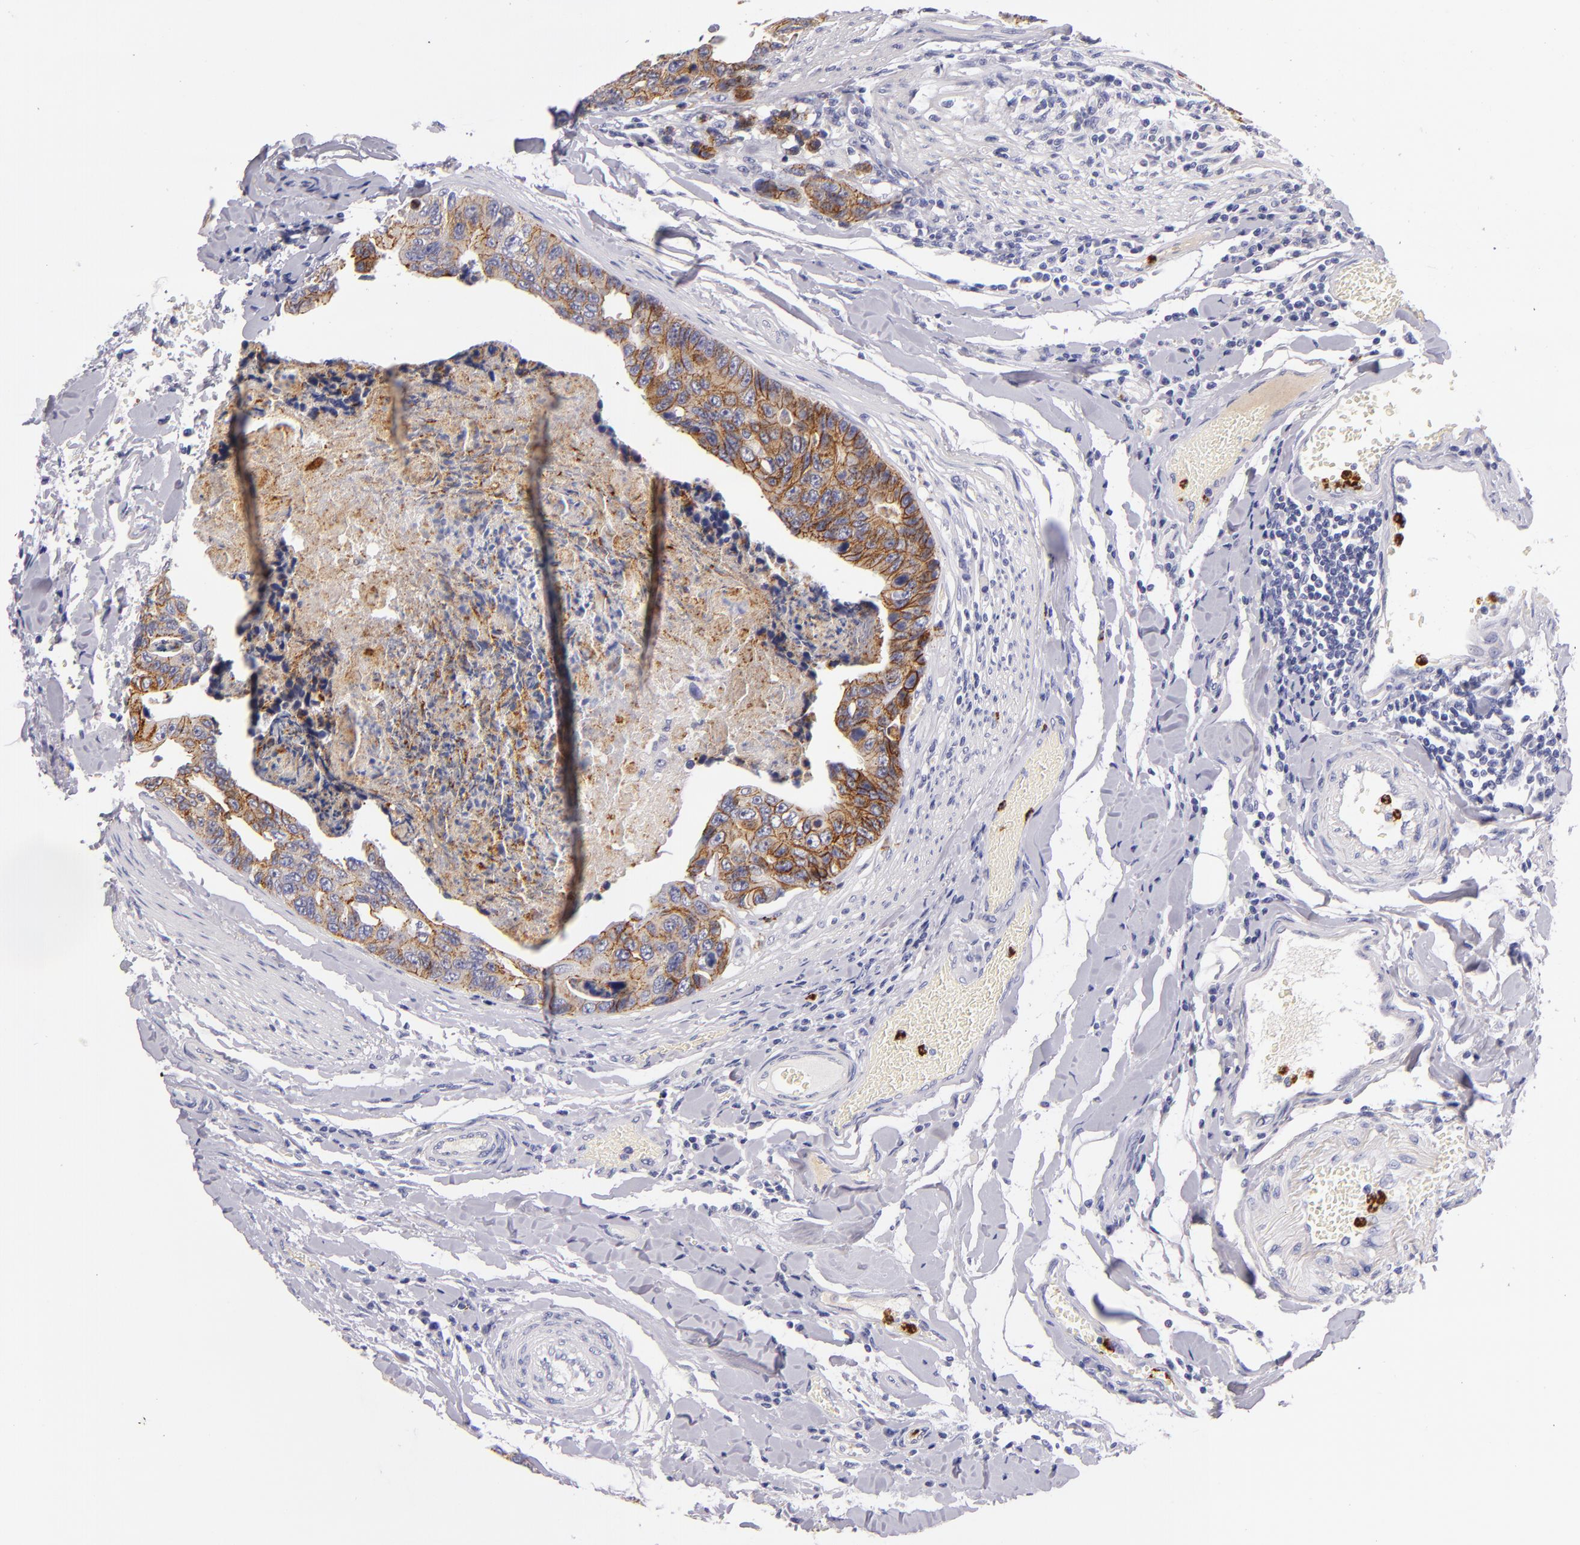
{"staining": {"intensity": "moderate", "quantity": ">75%", "location": "cytoplasmic/membranous"}, "tissue": "colorectal cancer", "cell_type": "Tumor cells", "image_type": "cancer", "snomed": [{"axis": "morphology", "description": "Adenocarcinoma, NOS"}, {"axis": "topography", "description": "Colon"}], "caption": "A photomicrograph showing moderate cytoplasmic/membranous expression in approximately >75% of tumor cells in colorectal cancer (adenocarcinoma), as visualized by brown immunohistochemical staining.", "gene": "CDH3", "patient": {"sex": "female", "age": 86}}